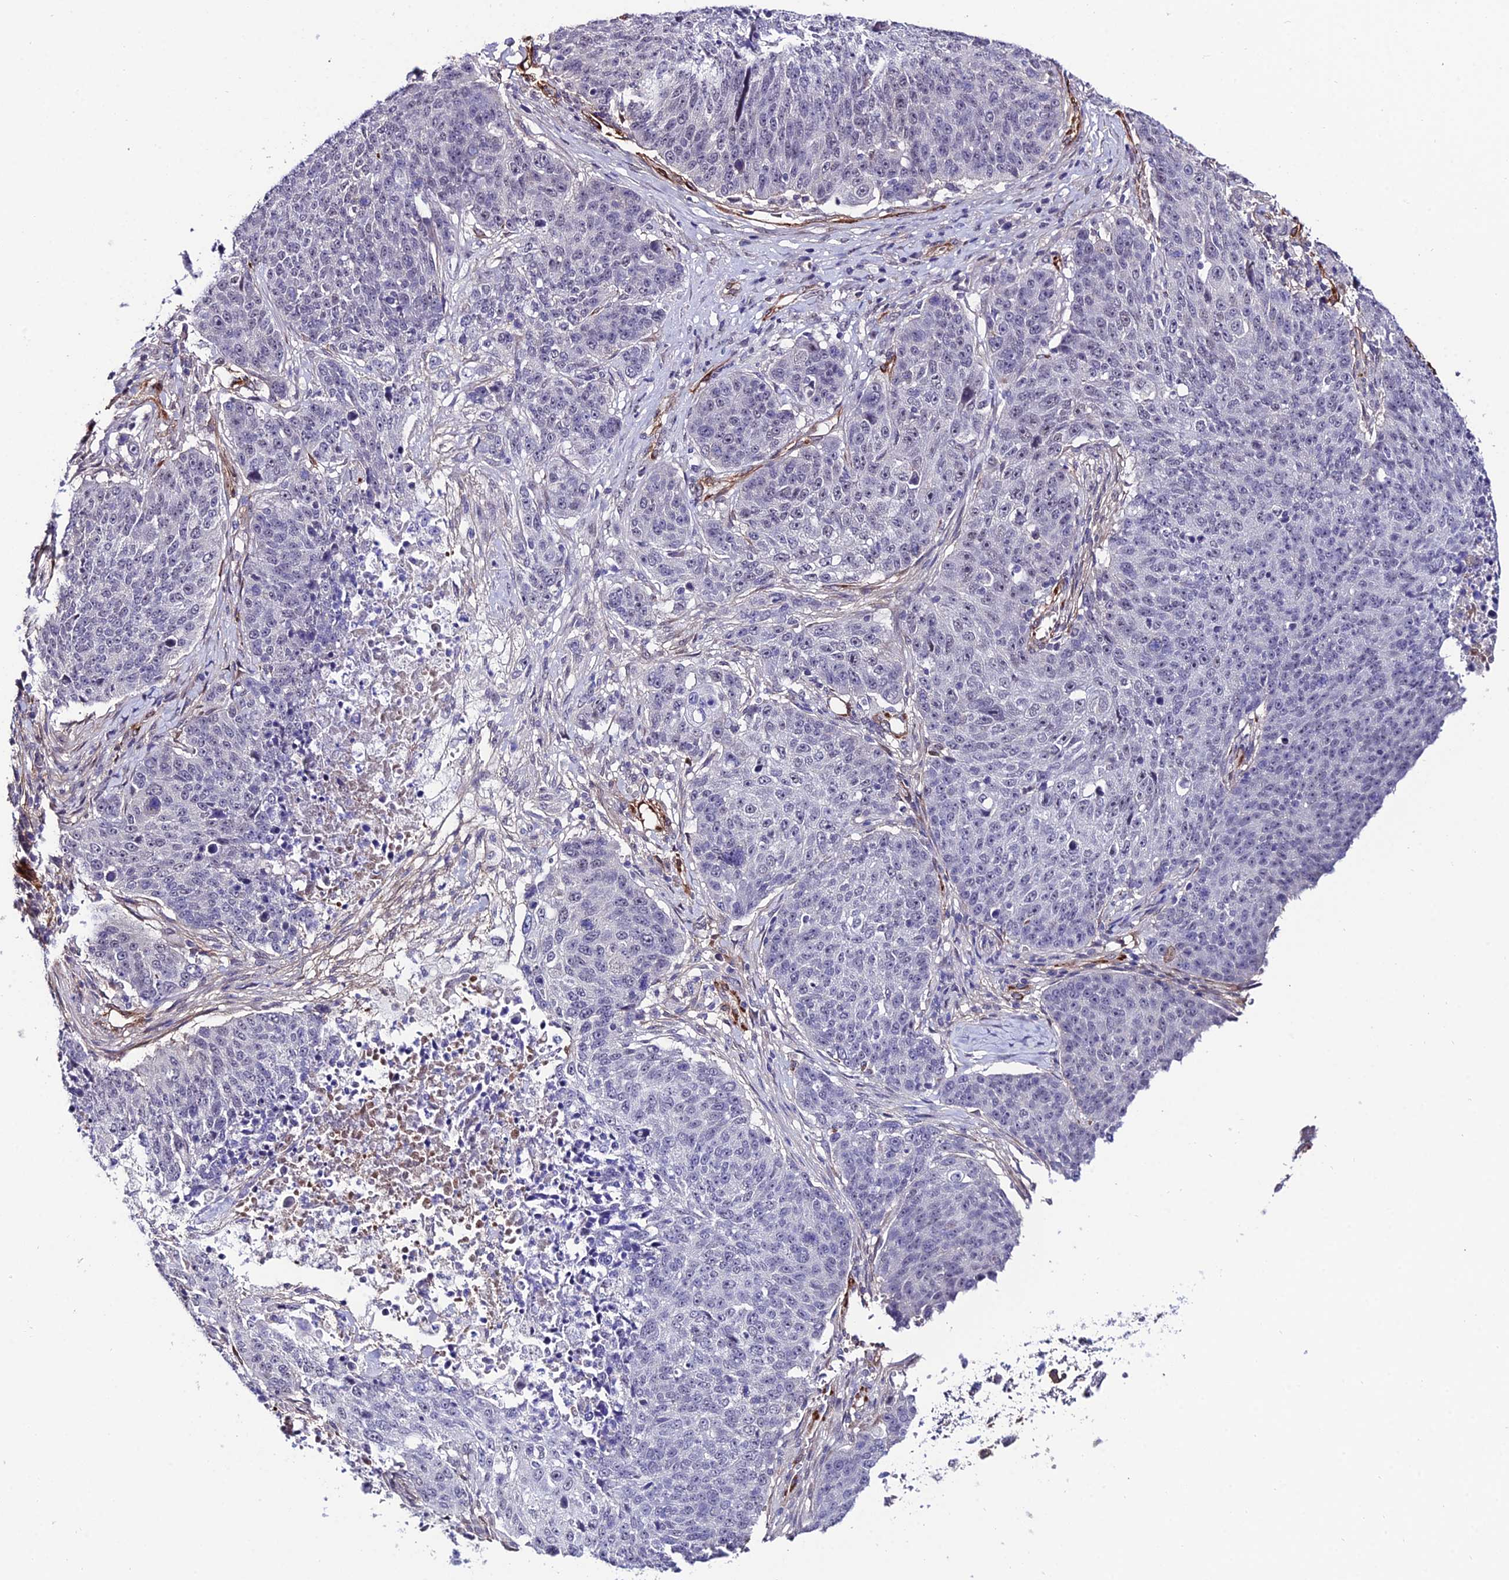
{"staining": {"intensity": "negative", "quantity": "none", "location": "none"}, "tissue": "lung cancer", "cell_type": "Tumor cells", "image_type": "cancer", "snomed": [{"axis": "morphology", "description": "Normal tissue, NOS"}, {"axis": "morphology", "description": "Squamous cell carcinoma, NOS"}, {"axis": "topography", "description": "Lymph node"}, {"axis": "topography", "description": "Lung"}], "caption": "Histopathology image shows no significant protein positivity in tumor cells of lung squamous cell carcinoma.", "gene": "SYT15", "patient": {"sex": "male", "age": 66}}